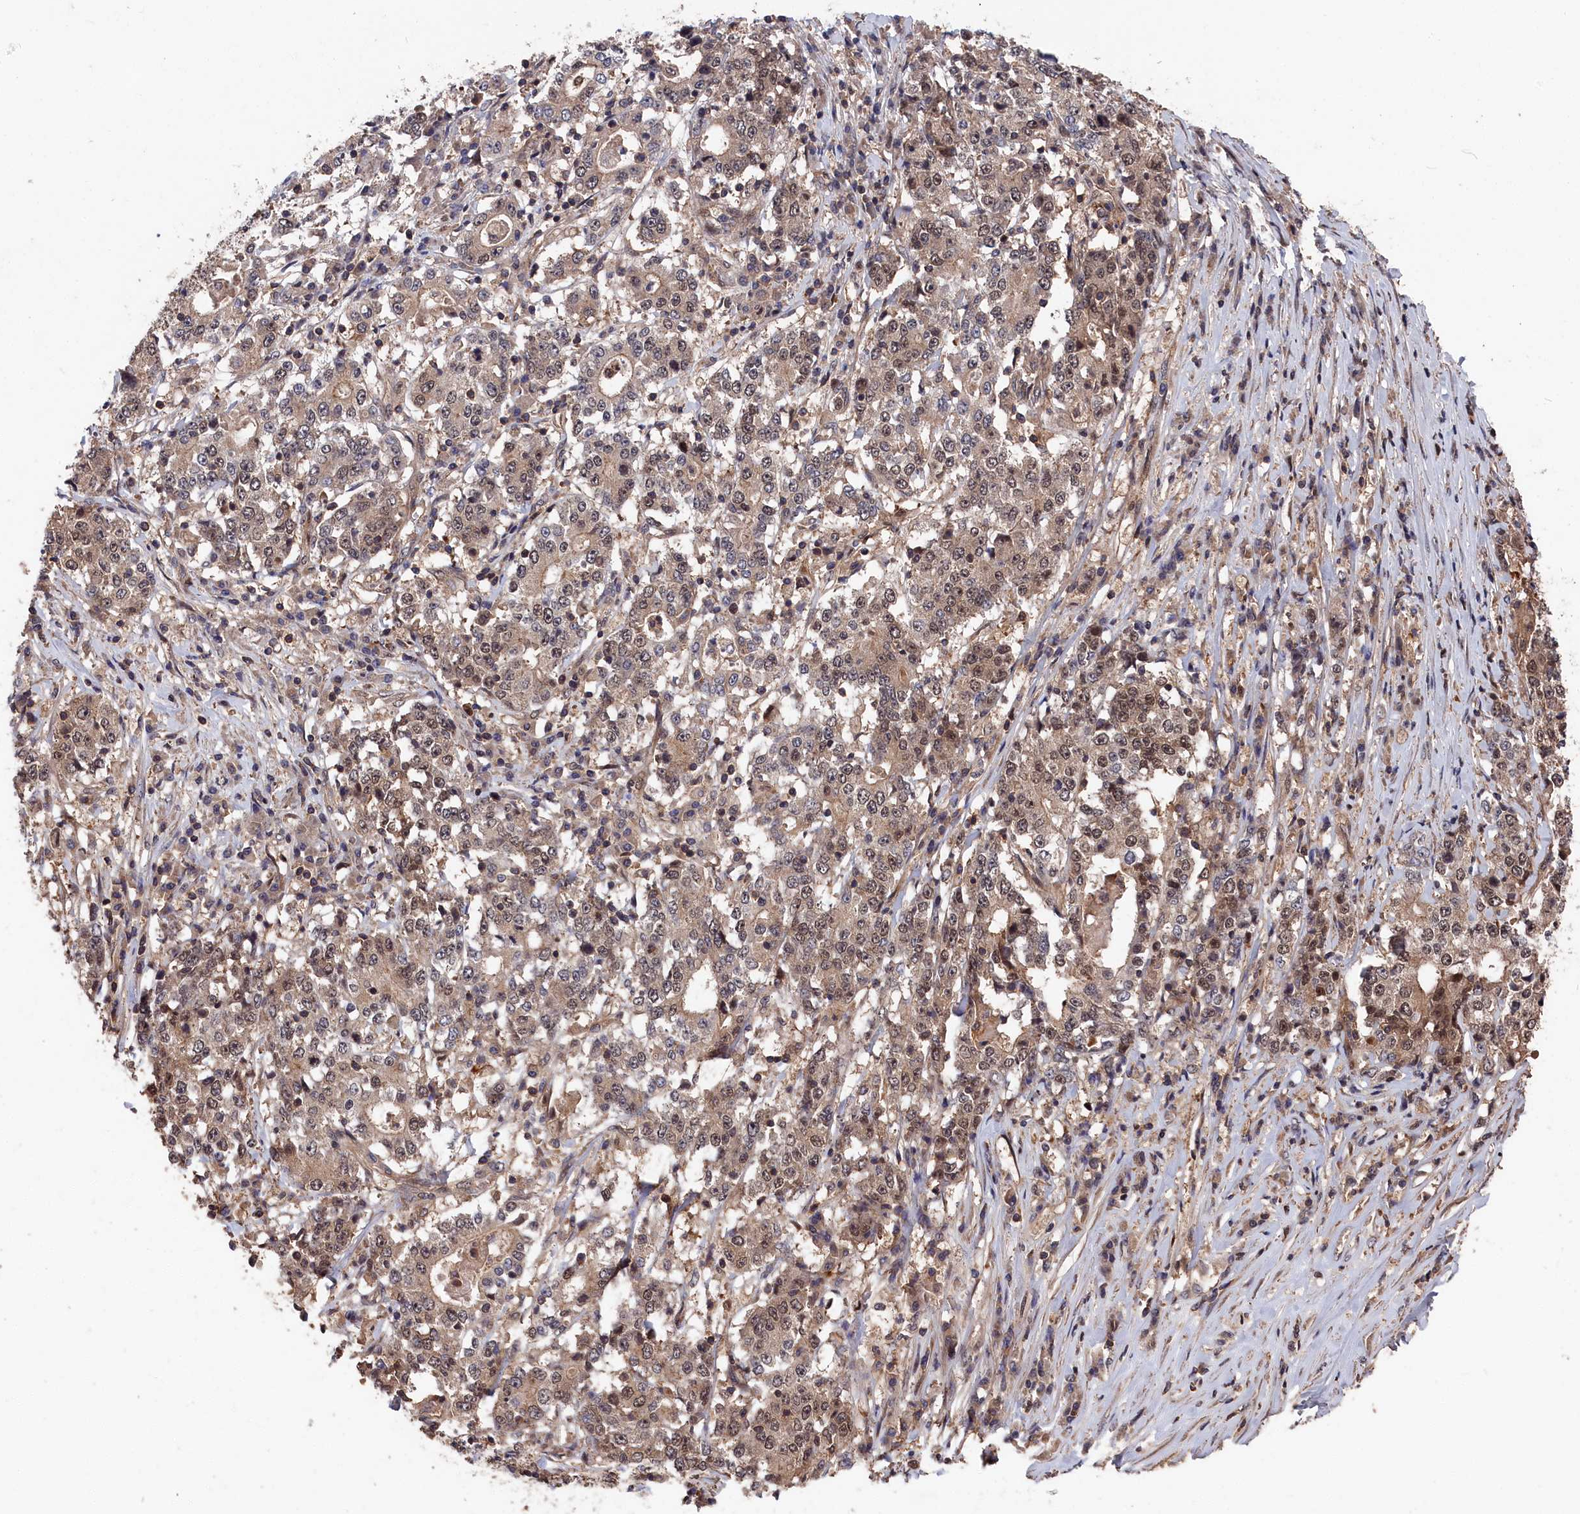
{"staining": {"intensity": "weak", "quantity": ">75%", "location": "cytoplasmic/membranous,nuclear"}, "tissue": "stomach cancer", "cell_type": "Tumor cells", "image_type": "cancer", "snomed": [{"axis": "morphology", "description": "Adenocarcinoma, NOS"}, {"axis": "topography", "description": "Stomach"}], "caption": "Immunohistochemistry photomicrograph of stomach cancer stained for a protein (brown), which reveals low levels of weak cytoplasmic/membranous and nuclear staining in about >75% of tumor cells.", "gene": "RMI2", "patient": {"sex": "male", "age": 59}}